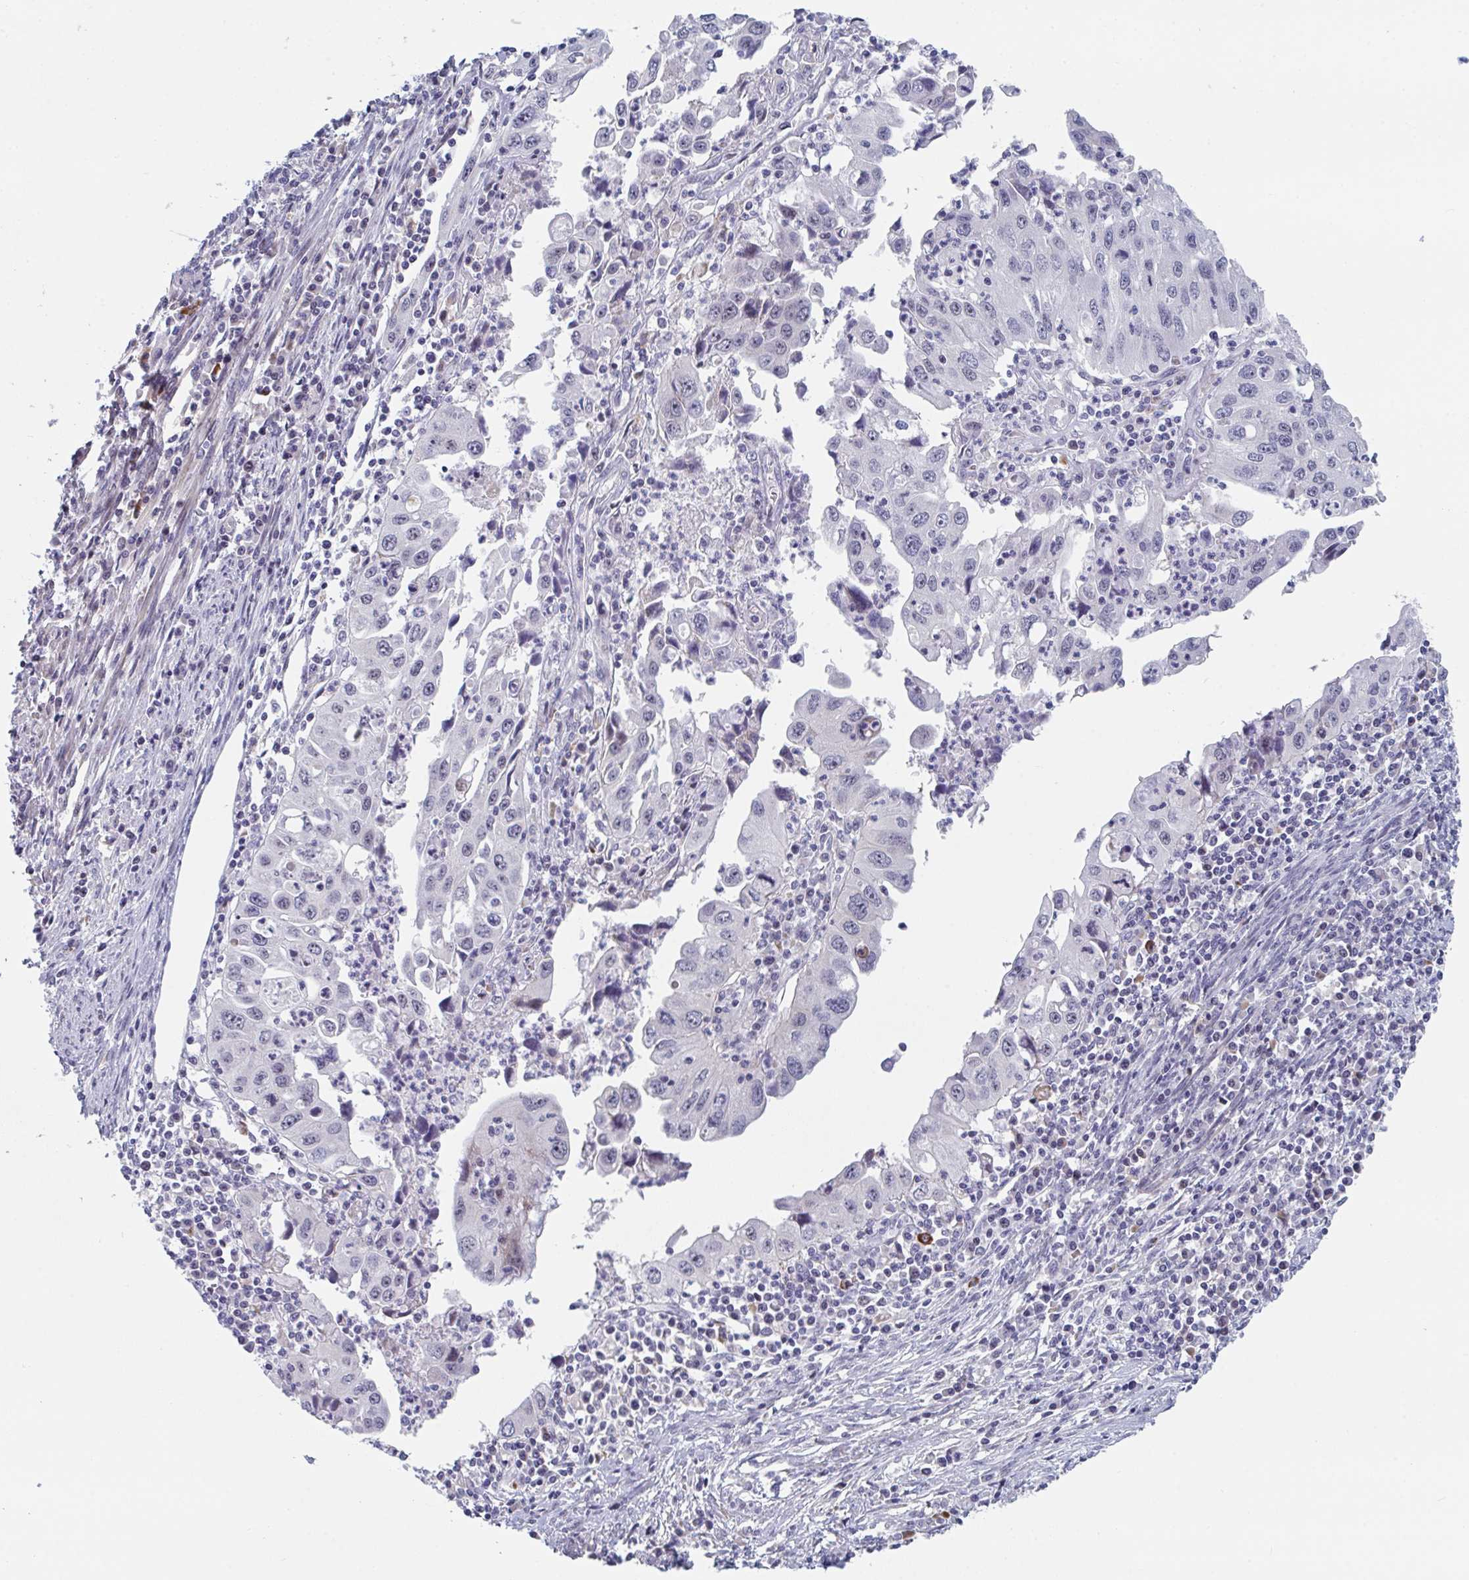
{"staining": {"intensity": "negative", "quantity": "none", "location": "none"}, "tissue": "endometrial cancer", "cell_type": "Tumor cells", "image_type": "cancer", "snomed": [{"axis": "morphology", "description": "Adenocarcinoma, NOS"}, {"axis": "topography", "description": "Uterus"}], "caption": "Immunohistochemical staining of human endometrial cancer (adenocarcinoma) exhibits no significant expression in tumor cells. (DAB (3,3'-diaminobenzidine) immunohistochemistry with hematoxylin counter stain).", "gene": "CENPT", "patient": {"sex": "female", "age": 62}}